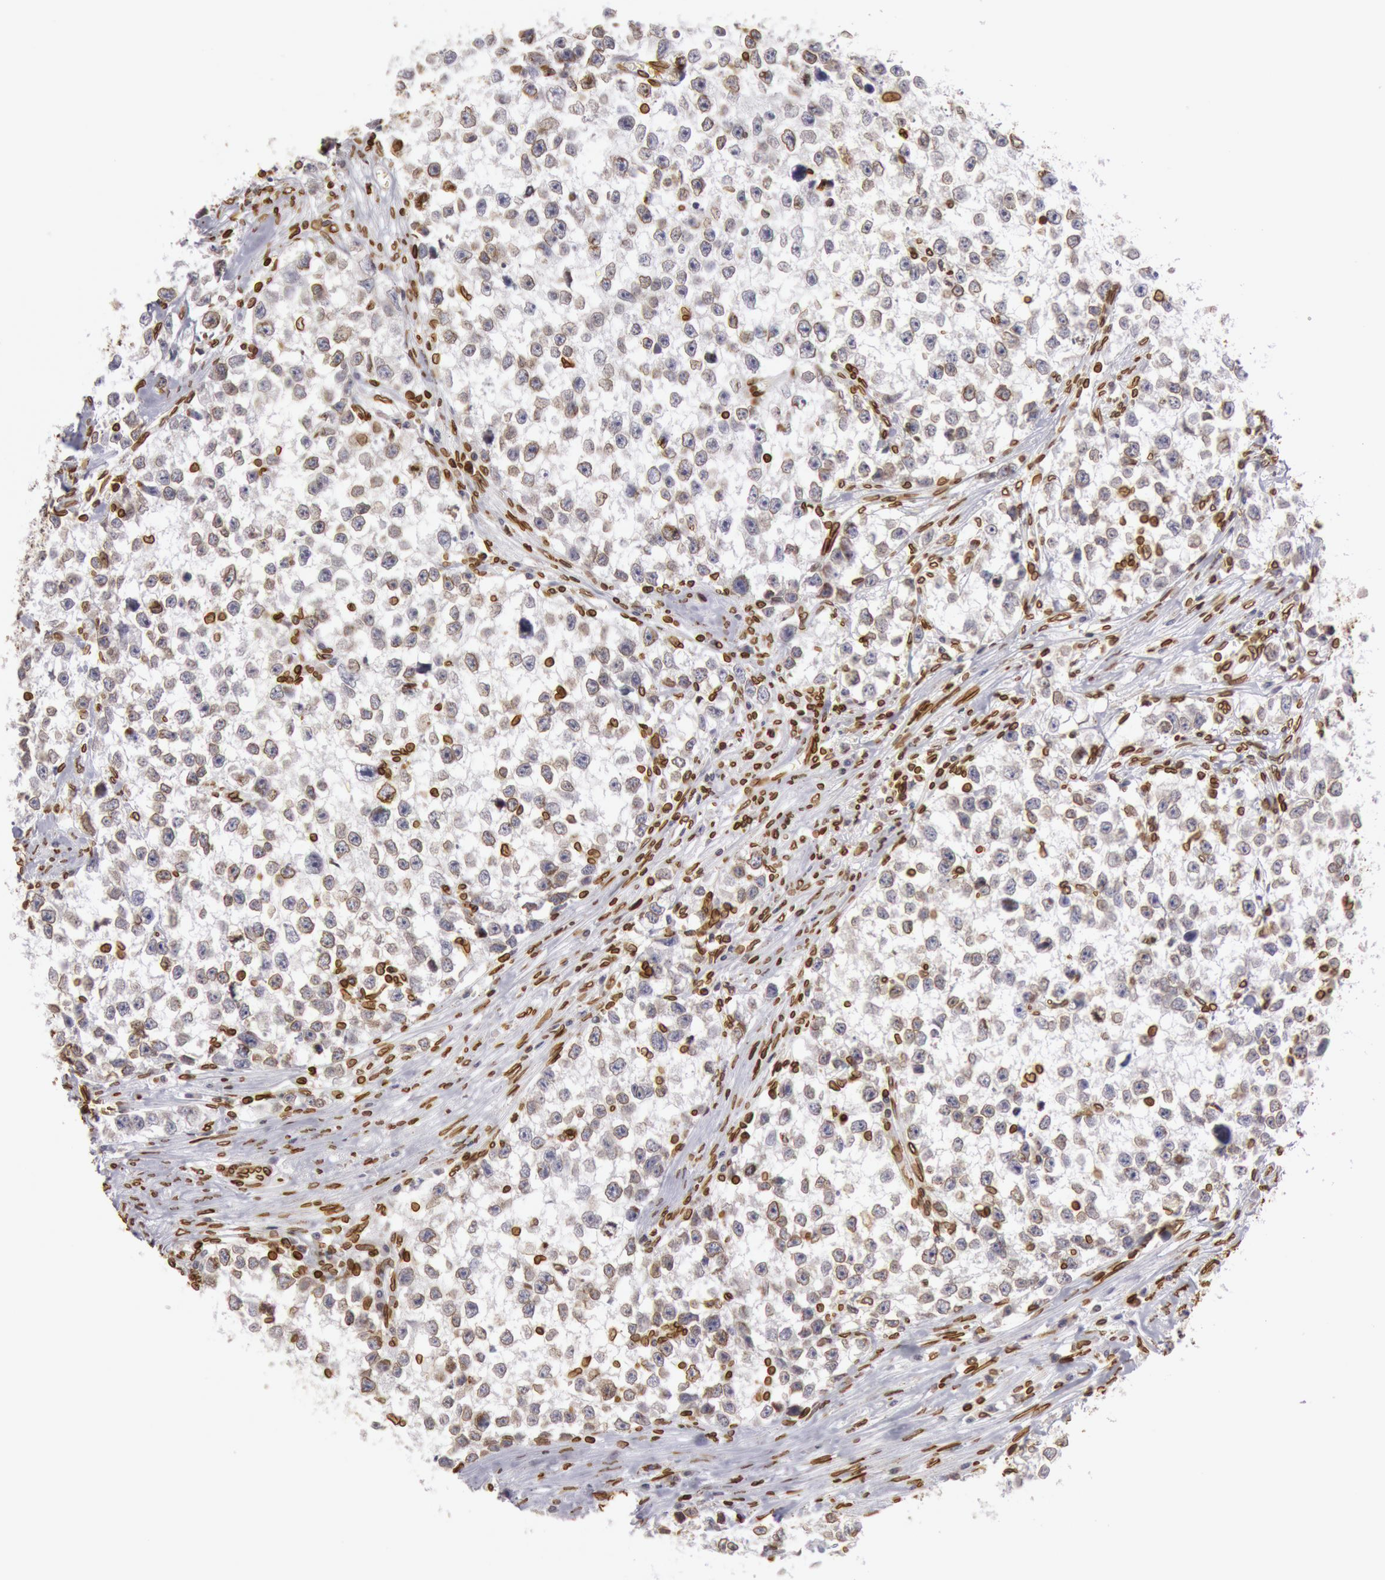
{"staining": {"intensity": "weak", "quantity": "<25%", "location": "cytoplasmic/membranous,nuclear"}, "tissue": "testis cancer", "cell_type": "Tumor cells", "image_type": "cancer", "snomed": [{"axis": "morphology", "description": "Seminoma, NOS"}, {"axis": "morphology", "description": "Carcinoma, Embryonal, NOS"}, {"axis": "topography", "description": "Testis"}], "caption": "Seminoma (testis) stained for a protein using immunohistochemistry (IHC) displays no staining tumor cells.", "gene": "SUN2", "patient": {"sex": "male", "age": 30}}